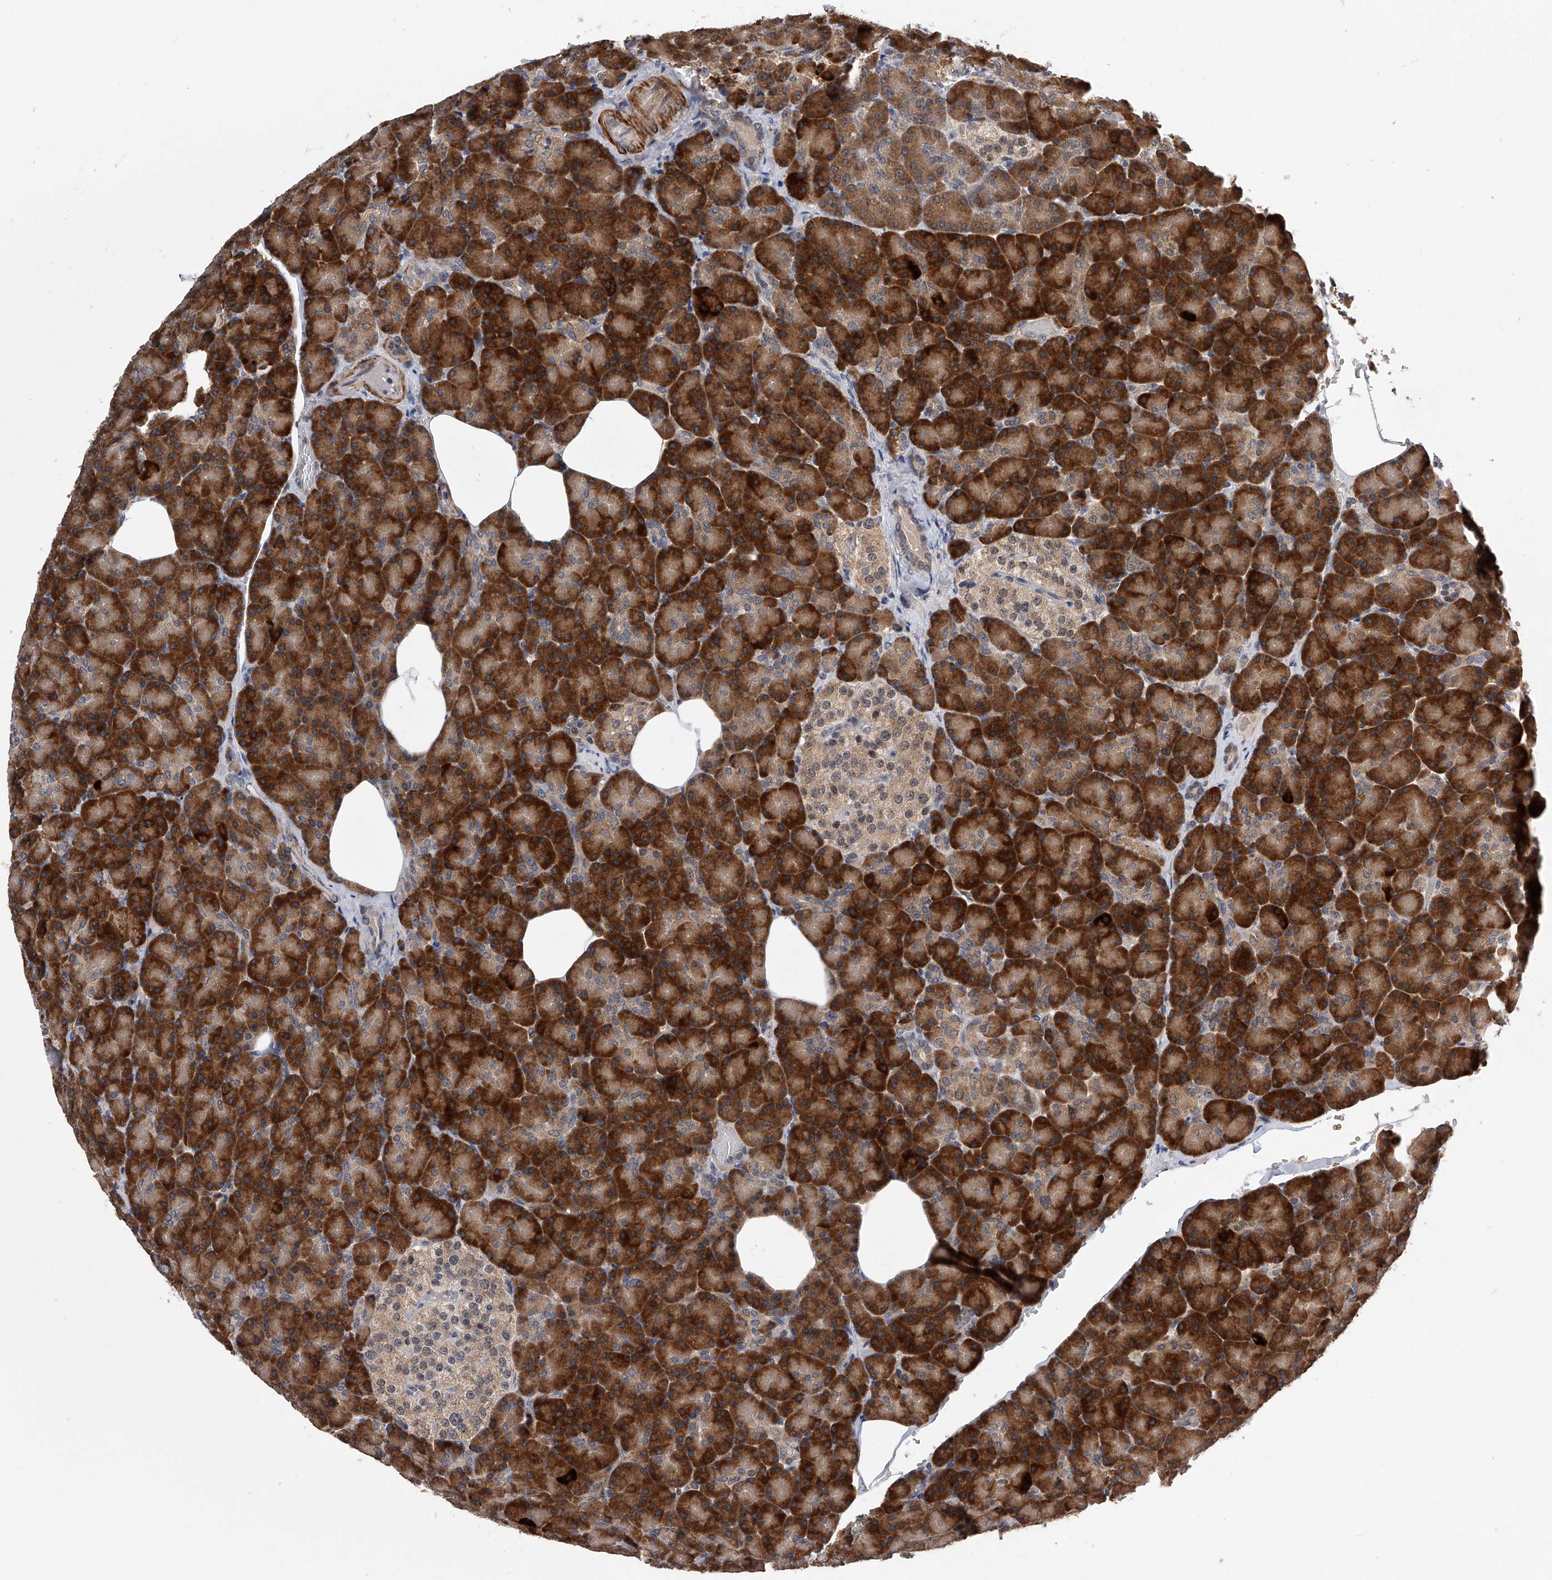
{"staining": {"intensity": "strong", "quantity": ">75%", "location": "cytoplasmic/membranous"}, "tissue": "pancreas", "cell_type": "Exocrine glandular cells", "image_type": "normal", "snomed": [{"axis": "morphology", "description": "Normal tissue, NOS"}, {"axis": "topography", "description": "Pancreas"}], "caption": "Protein staining by IHC shows strong cytoplasmic/membranous expression in about >75% of exocrine glandular cells in benign pancreas. (DAB (3,3'-diaminobenzidine) IHC with brightfield microscopy, high magnification).", "gene": "SPOCK1", "patient": {"sex": "female", "age": 43}}